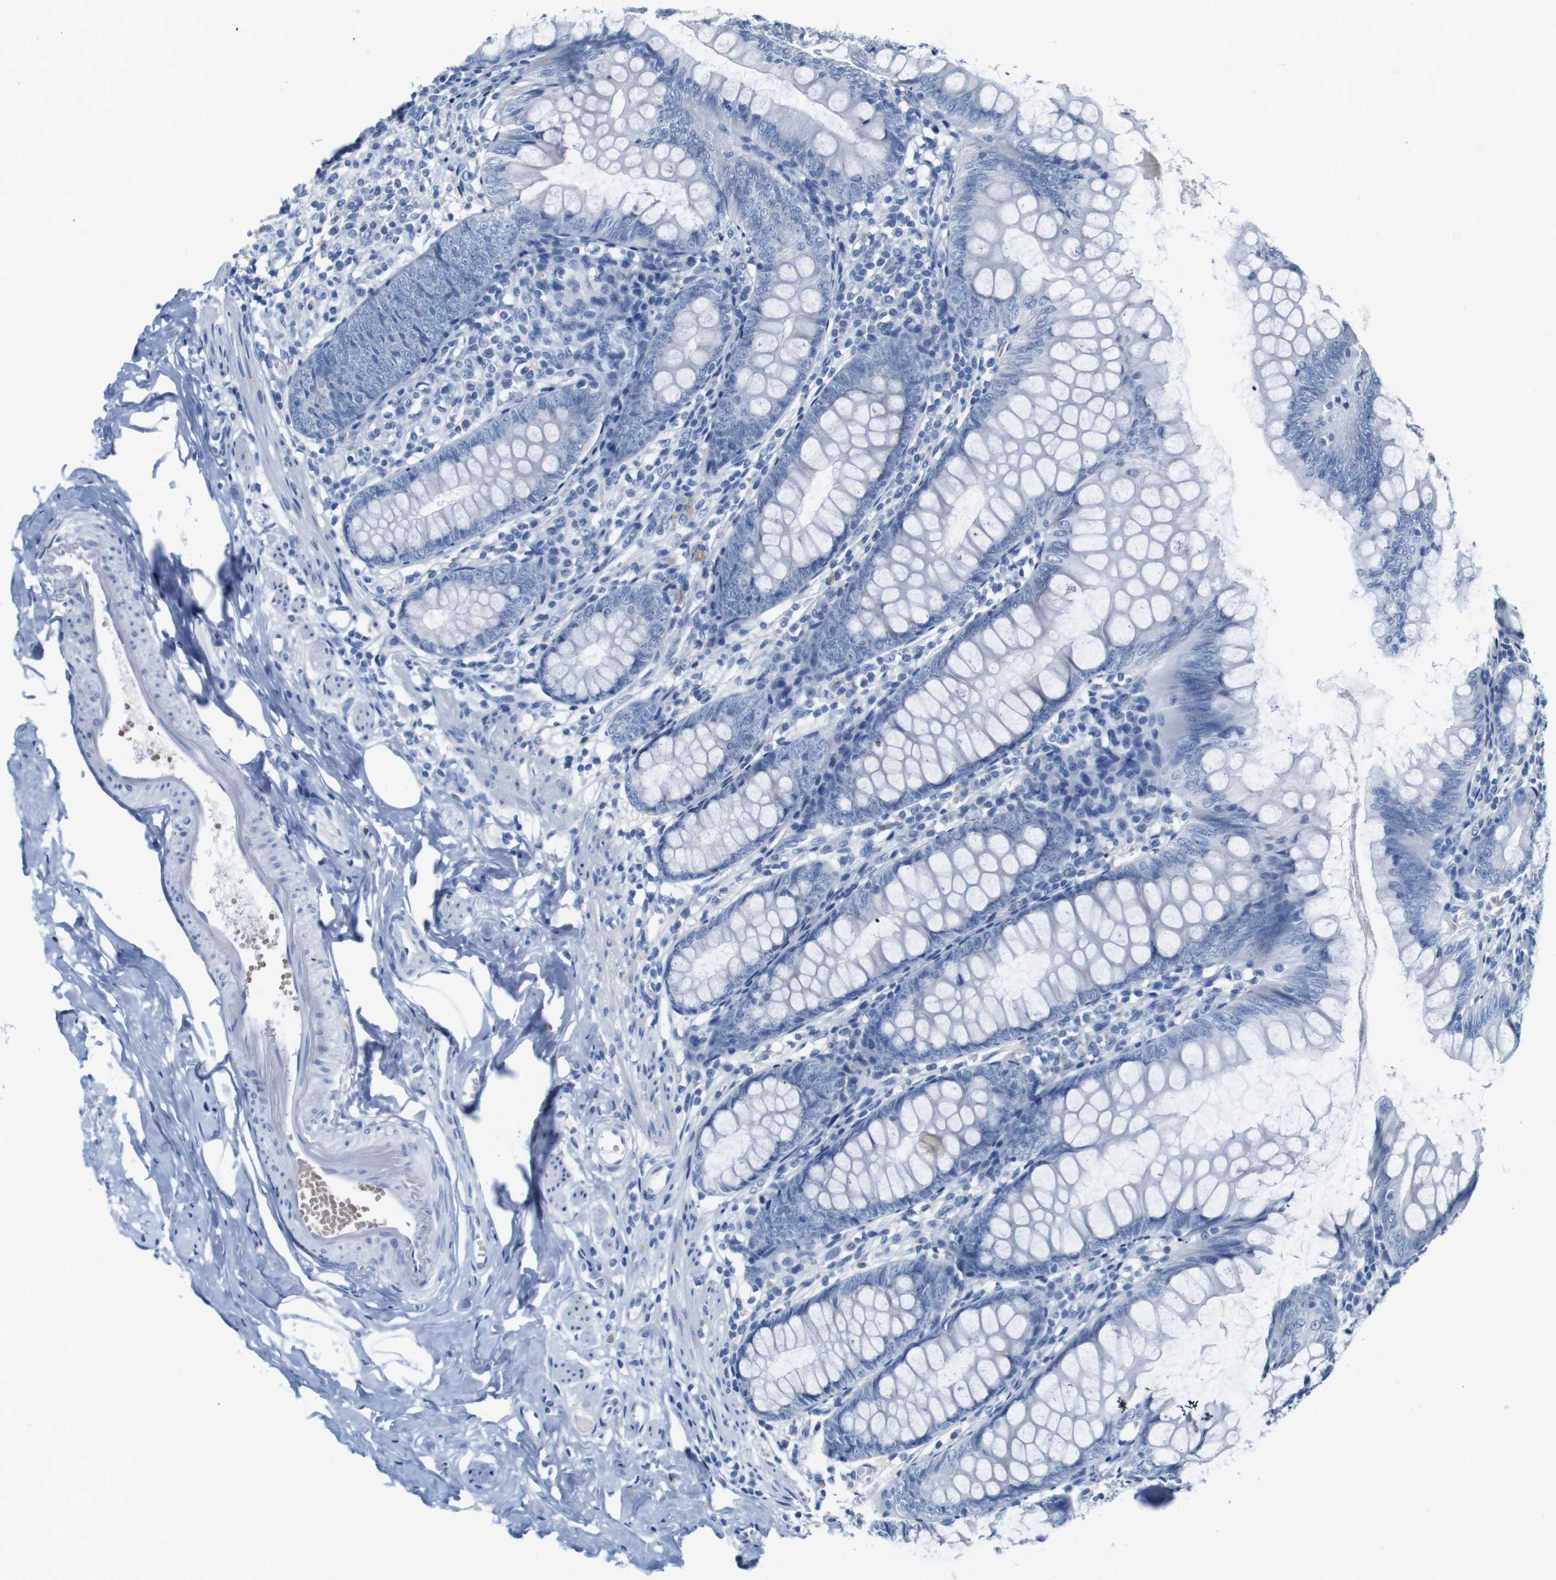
{"staining": {"intensity": "negative", "quantity": "none", "location": "none"}, "tissue": "appendix", "cell_type": "Glandular cells", "image_type": "normal", "snomed": [{"axis": "morphology", "description": "Normal tissue, NOS"}, {"axis": "topography", "description": "Appendix"}], "caption": "The image demonstrates no significant staining in glandular cells of appendix. The staining is performed using DAB brown chromogen with nuclei counter-stained in using hematoxylin.", "gene": "IGSF8", "patient": {"sex": "female", "age": 77}}